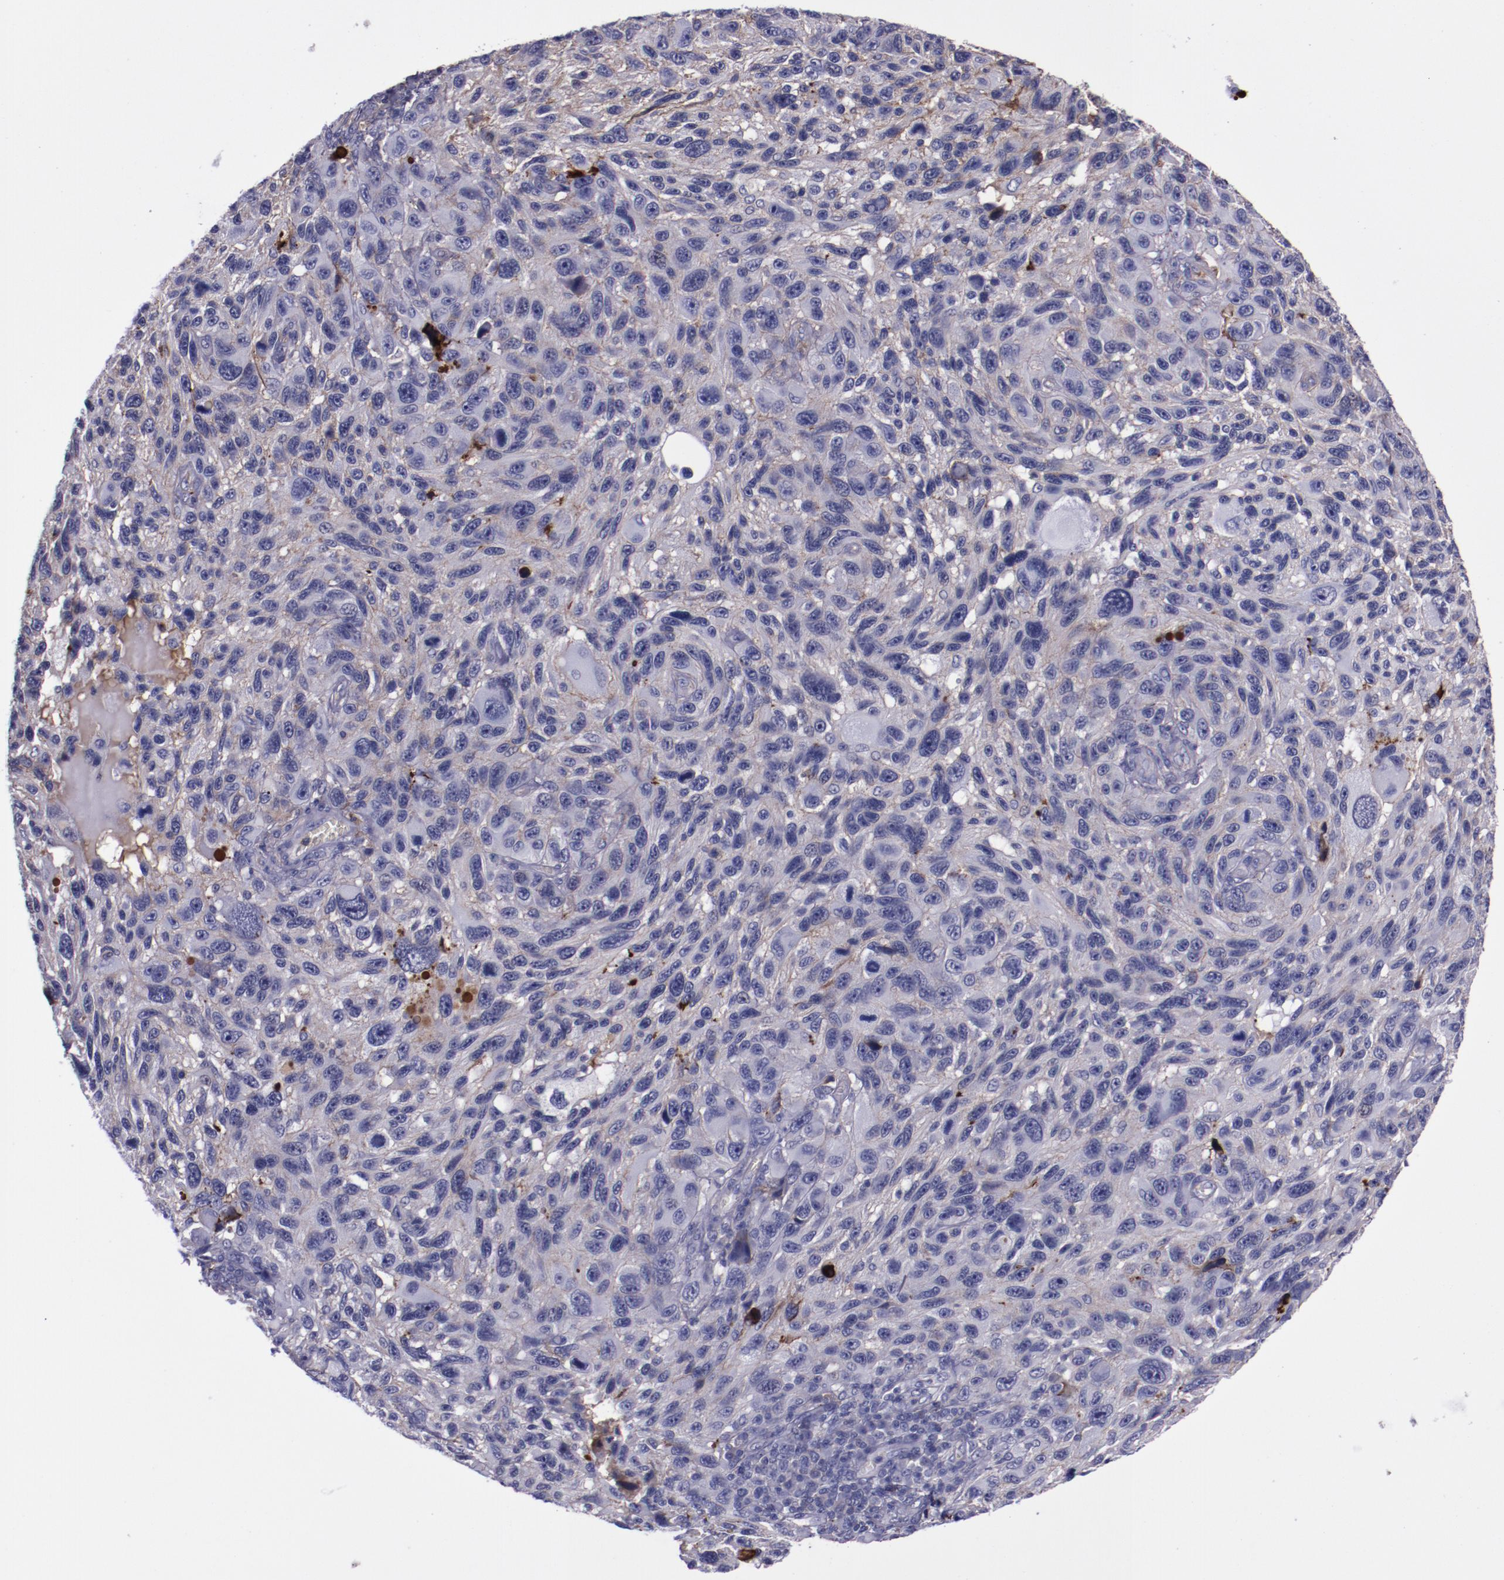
{"staining": {"intensity": "negative", "quantity": "none", "location": "none"}, "tissue": "melanoma", "cell_type": "Tumor cells", "image_type": "cancer", "snomed": [{"axis": "morphology", "description": "Malignant melanoma, NOS"}, {"axis": "topography", "description": "Skin"}], "caption": "Protein analysis of melanoma shows no significant positivity in tumor cells. (Brightfield microscopy of DAB (3,3'-diaminobenzidine) immunohistochemistry (IHC) at high magnification).", "gene": "APOH", "patient": {"sex": "male", "age": 53}}